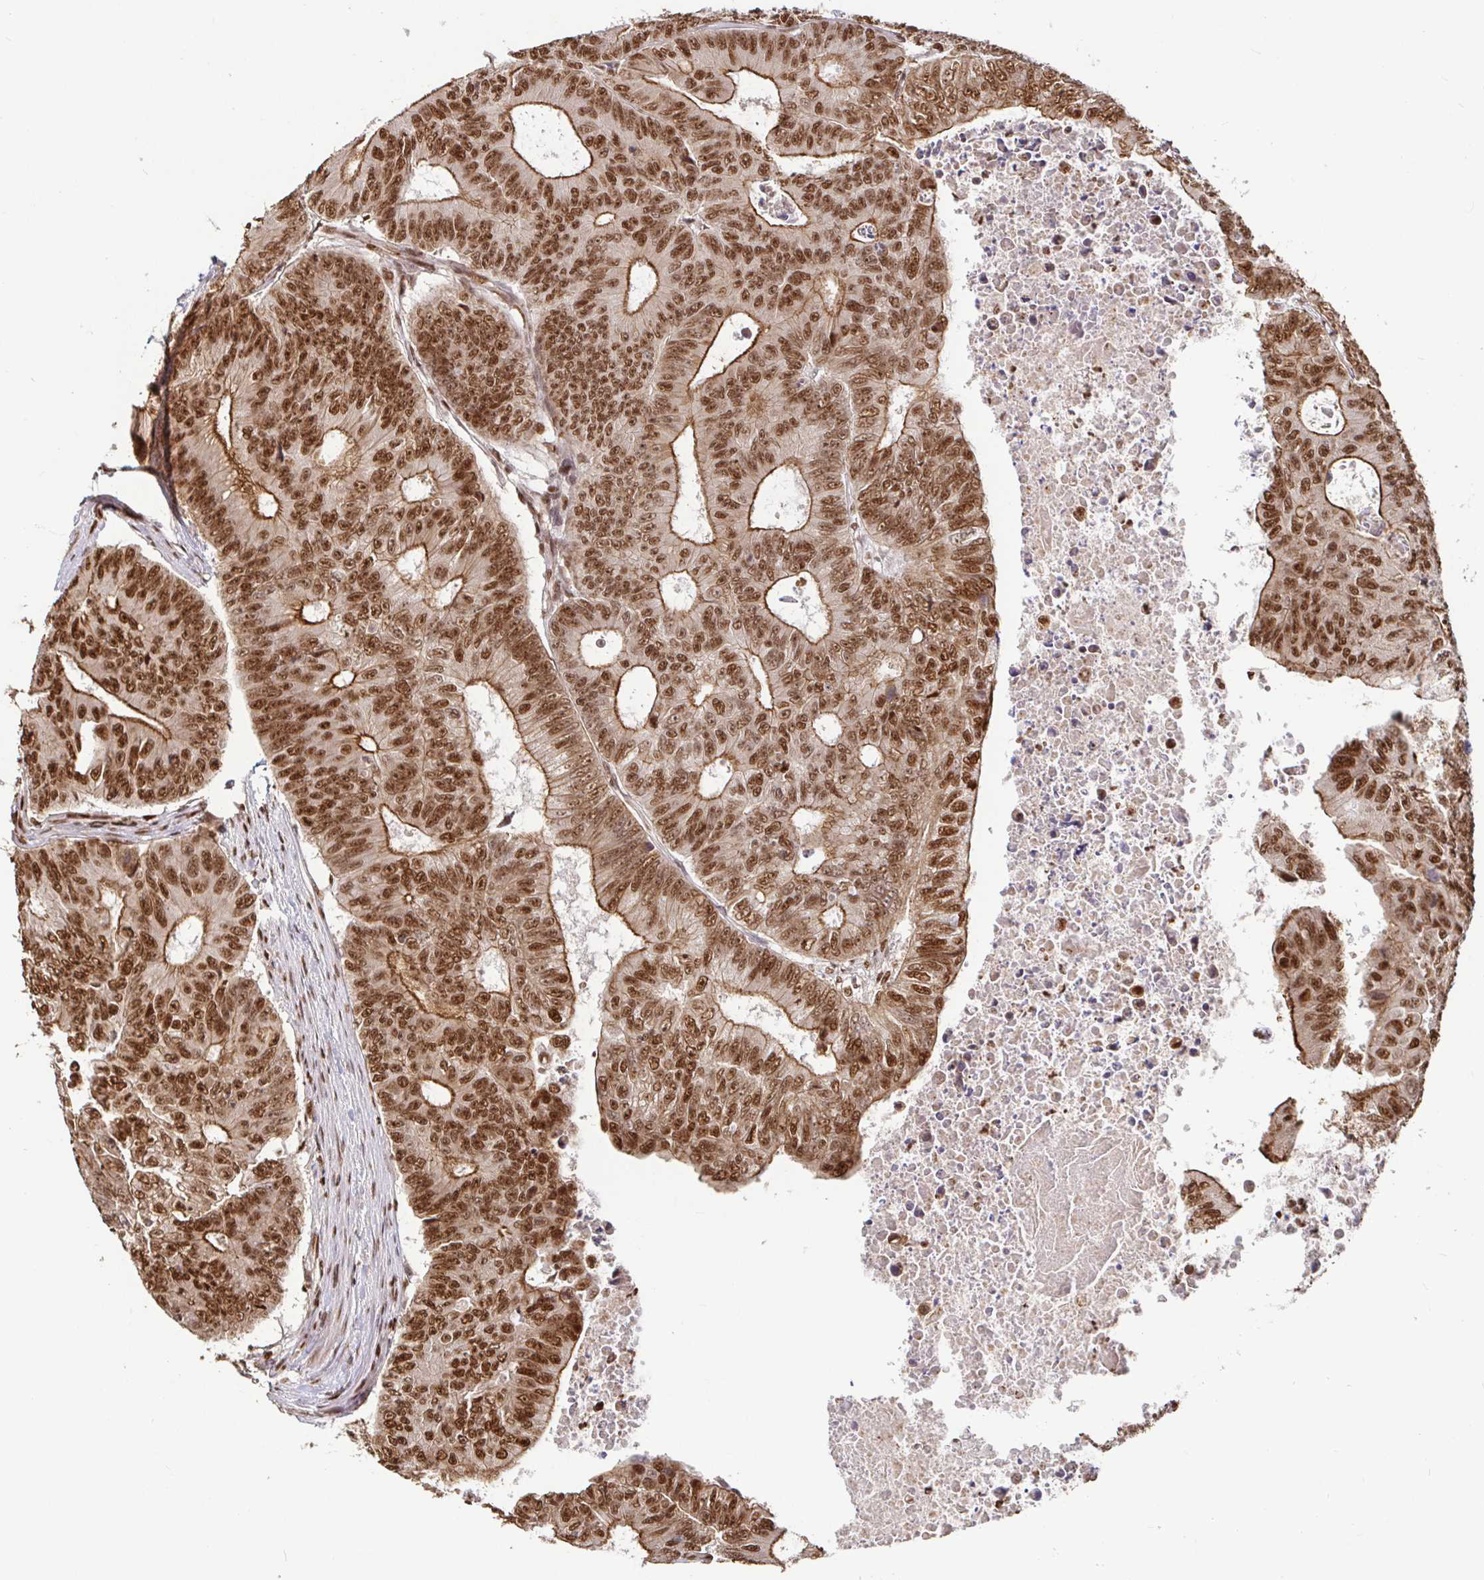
{"staining": {"intensity": "strong", "quantity": ">75%", "location": "cytoplasmic/membranous,nuclear"}, "tissue": "colorectal cancer", "cell_type": "Tumor cells", "image_type": "cancer", "snomed": [{"axis": "morphology", "description": "Adenocarcinoma, NOS"}, {"axis": "topography", "description": "Colon"}], "caption": "IHC of adenocarcinoma (colorectal) shows high levels of strong cytoplasmic/membranous and nuclear staining in approximately >75% of tumor cells. (Brightfield microscopy of DAB IHC at high magnification).", "gene": "SP3", "patient": {"sex": "female", "age": 48}}